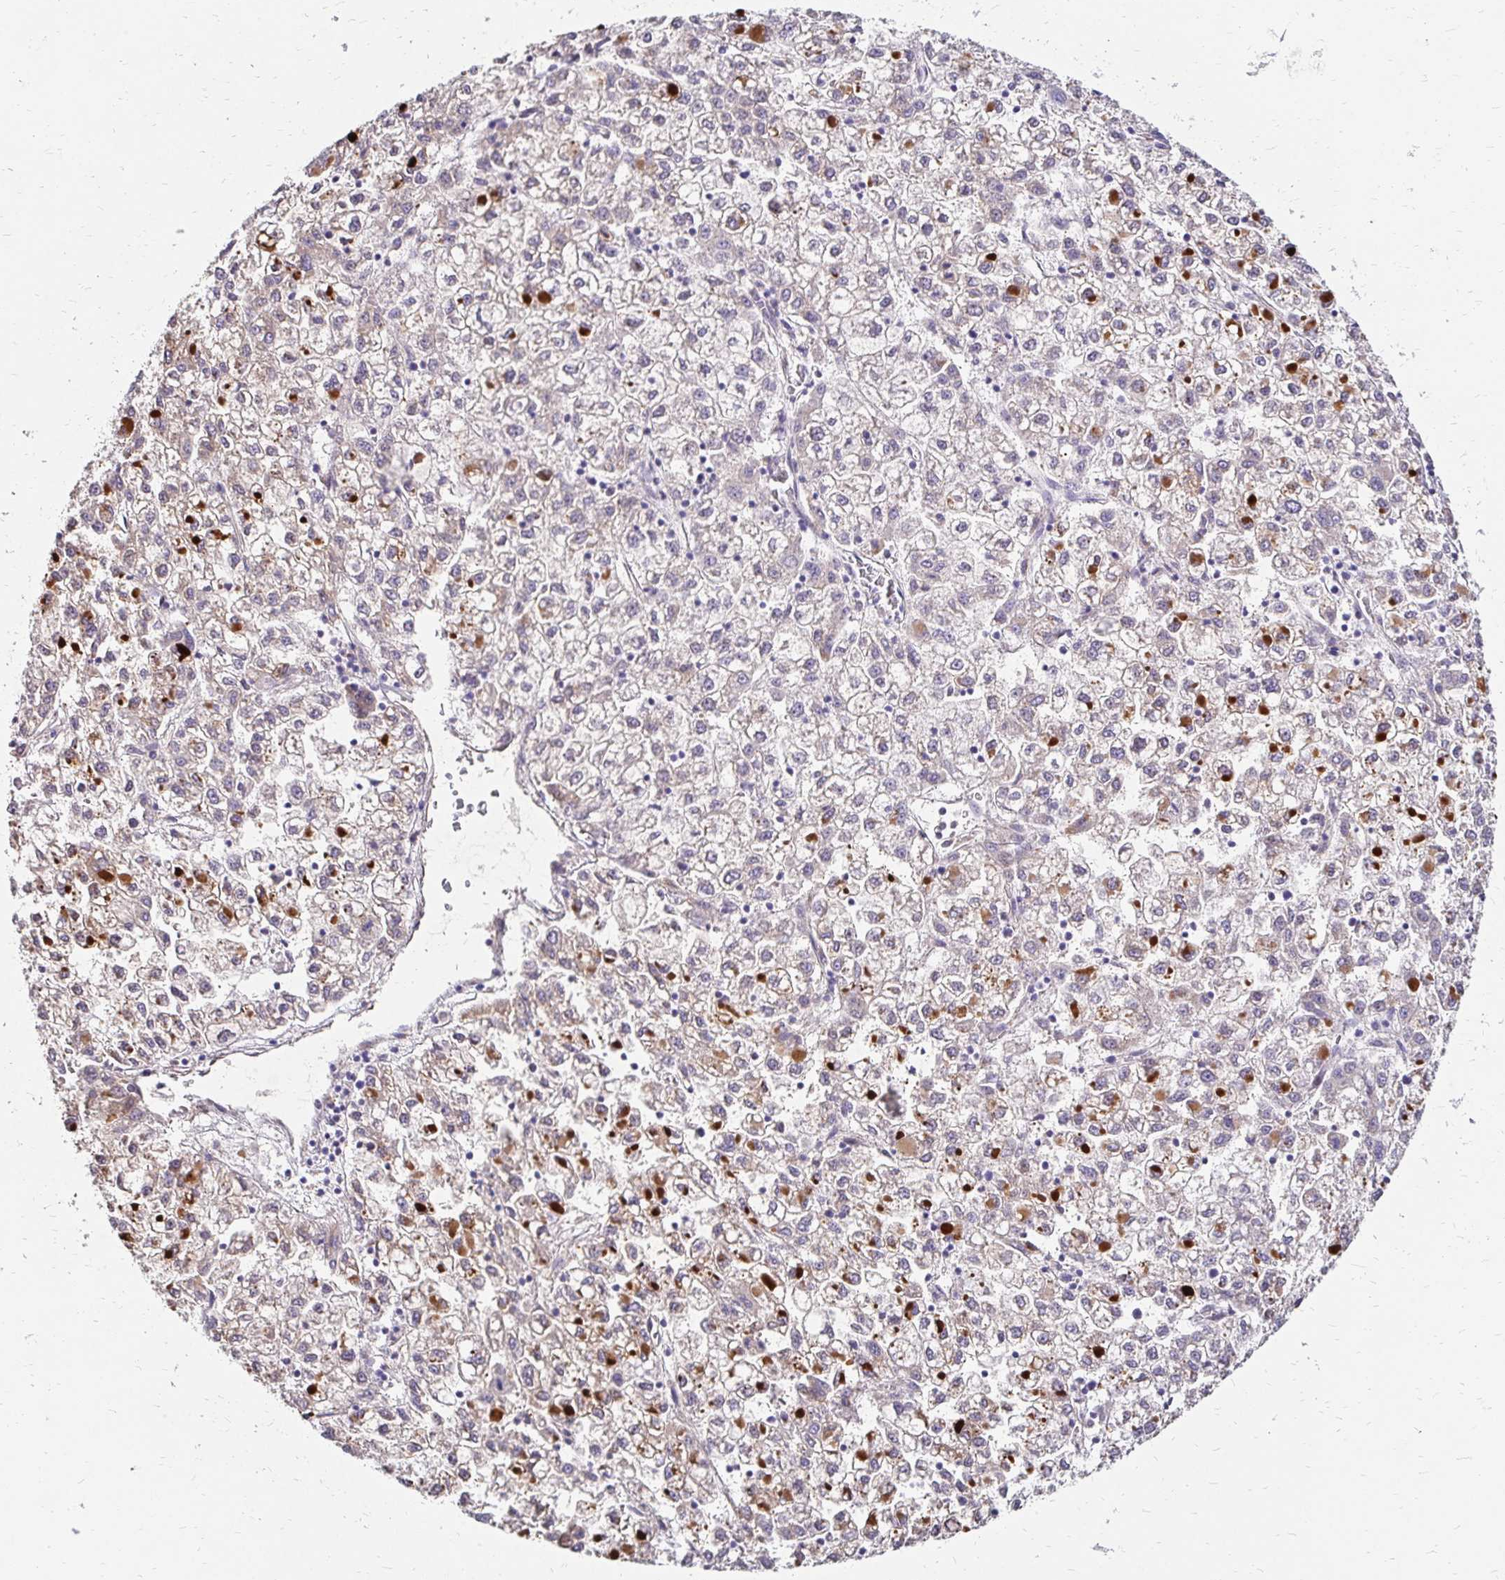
{"staining": {"intensity": "moderate", "quantity": "<25%", "location": "cytoplasmic/membranous"}, "tissue": "liver cancer", "cell_type": "Tumor cells", "image_type": "cancer", "snomed": [{"axis": "morphology", "description": "Carcinoma, Hepatocellular, NOS"}, {"axis": "topography", "description": "Liver"}], "caption": "A brown stain highlights moderate cytoplasmic/membranous staining of a protein in liver cancer (hepatocellular carcinoma) tumor cells. (DAB (3,3'-diaminobenzidine) = brown stain, brightfield microscopy at high magnification).", "gene": "PRIMA1", "patient": {"sex": "male", "age": 40}}